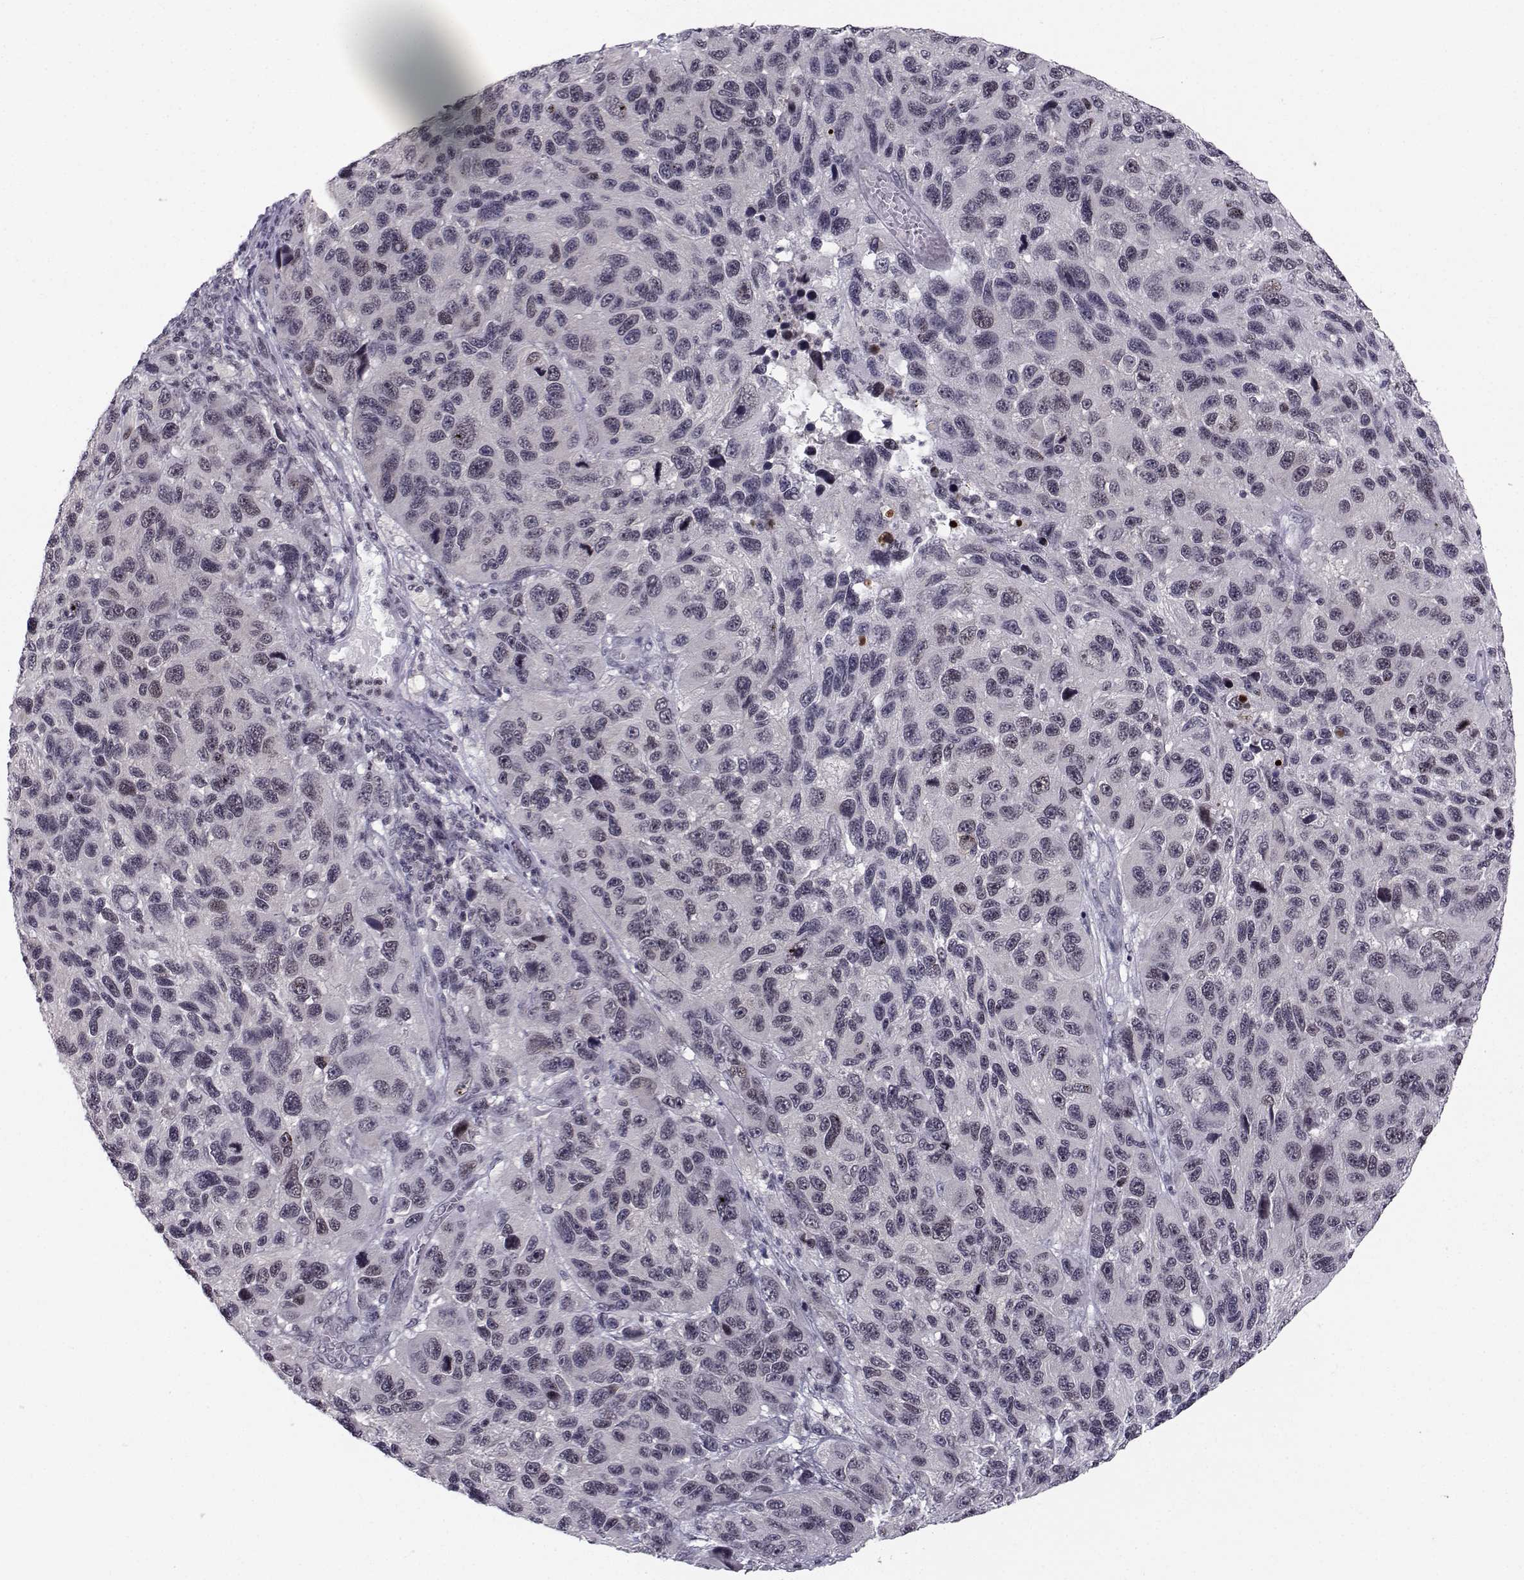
{"staining": {"intensity": "negative", "quantity": "none", "location": "none"}, "tissue": "melanoma", "cell_type": "Tumor cells", "image_type": "cancer", "snomed": [{"axis": "morphology", "description": "Malignant melanoma, NOS"}, {"axis": "topography", "description": "Skin"}], "caption": "Histopathology image shows no protein staining in tumor cells of melanoma tissue. (IHC, brightfield microscopy, high magnification).", "gene": "MARCHF4", "patient": {"sex": "male", "age": 53}}